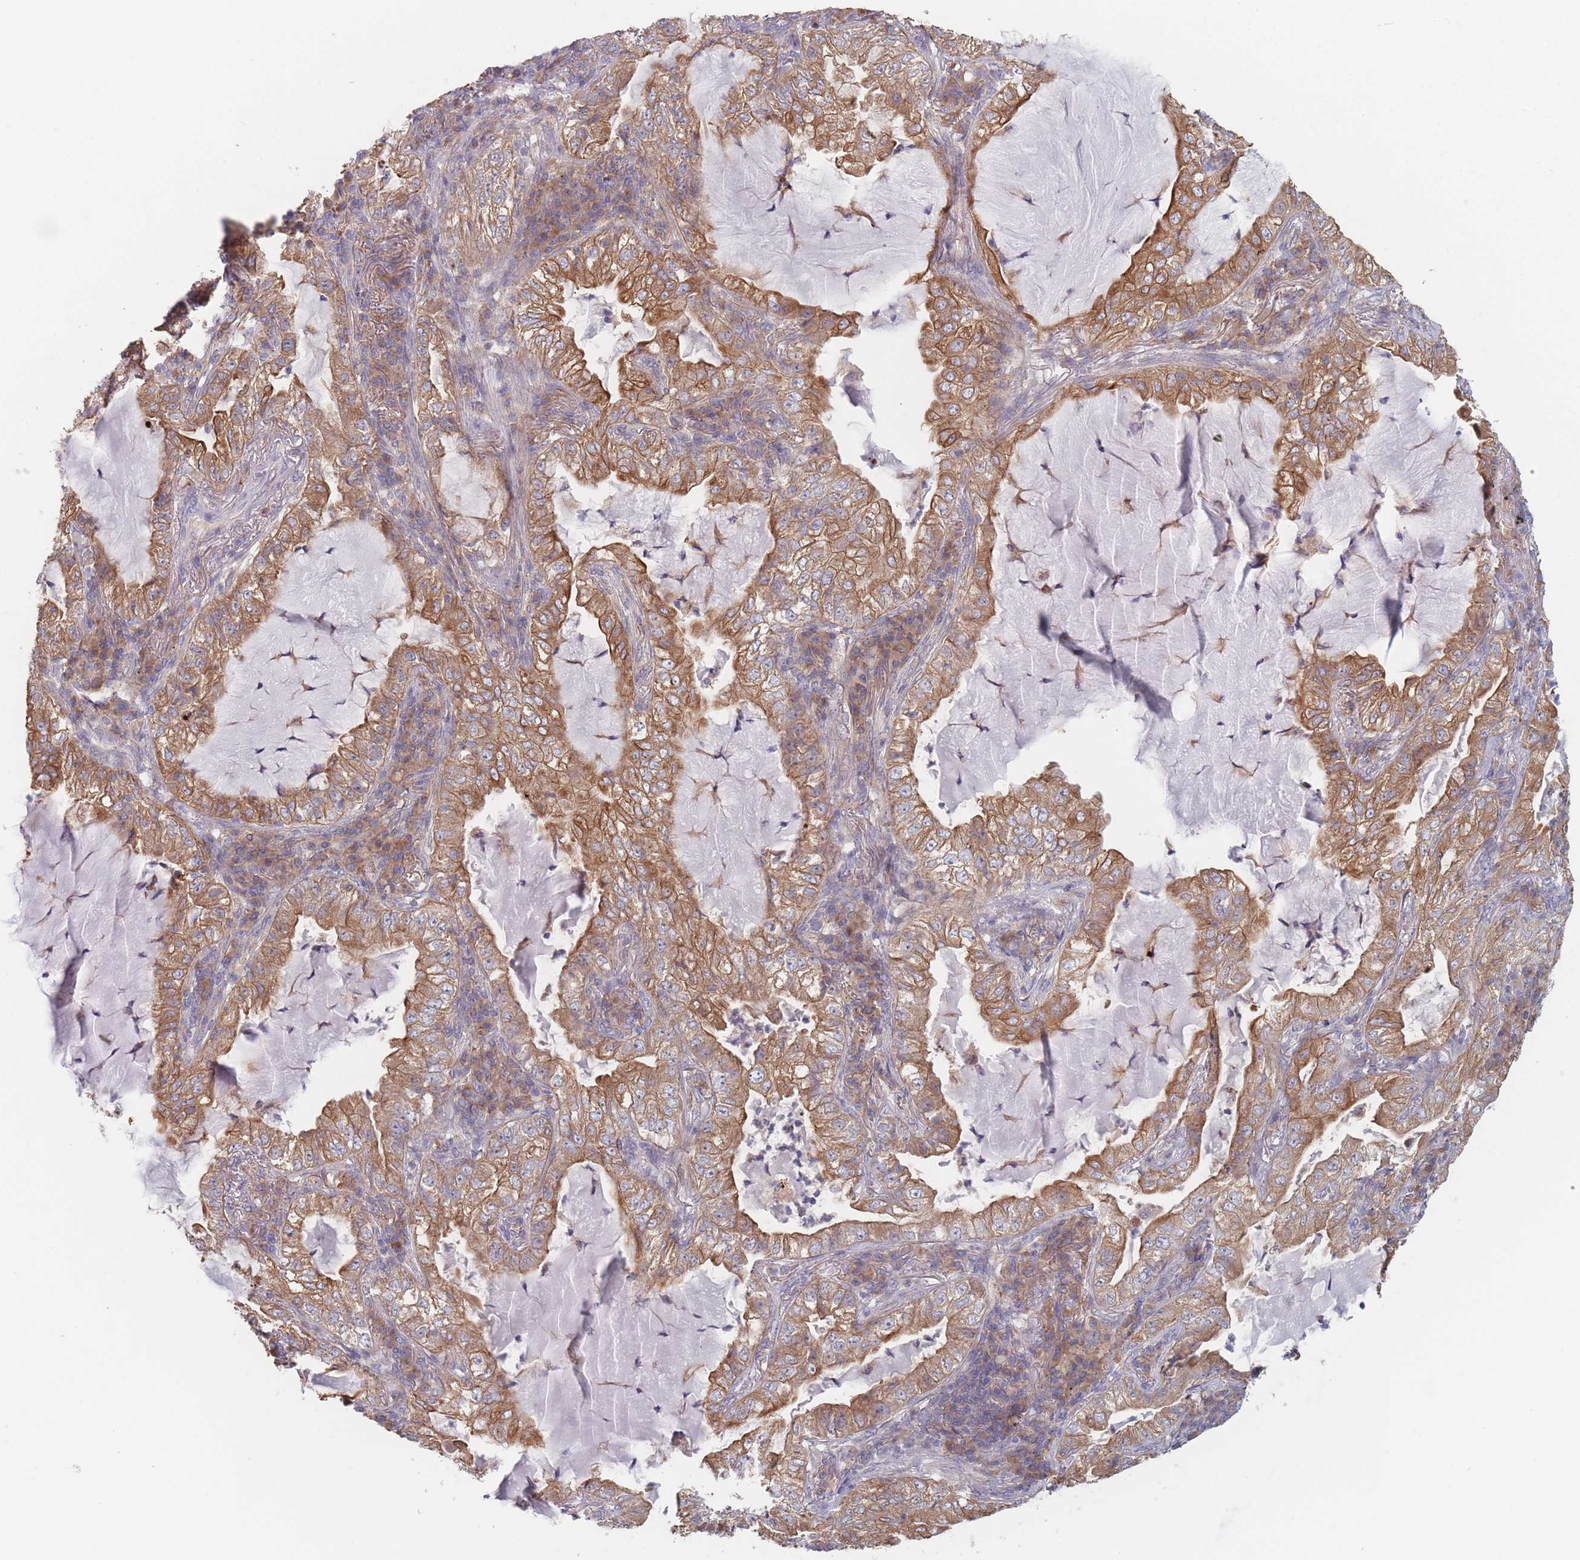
{"staining": {"intensity": "strong", "quantity": ">75%", "location": "cytoplasmic/membranous"}, "tissue": "lung cancer", "cell_type": "Tumor cells", "image_type": "cancer", "snomed": [{"axis": "morphology", "description": "Adenocarcinoma, NOS"}, {"axis": "topography", "description": "Lung"}], "caption": "Immunohistochemical staining of lung adenocarcinoma displays high levels of strong cytoplasmic/membranous protein positivity in approximately >75% of tumor cells. Using DAB (brown) and hematoxylin (blue) stains, captured at high magnification using brightfield microscopy.", "gene": "EFCC1", "patient": {"sex": "female", "age": 73}}